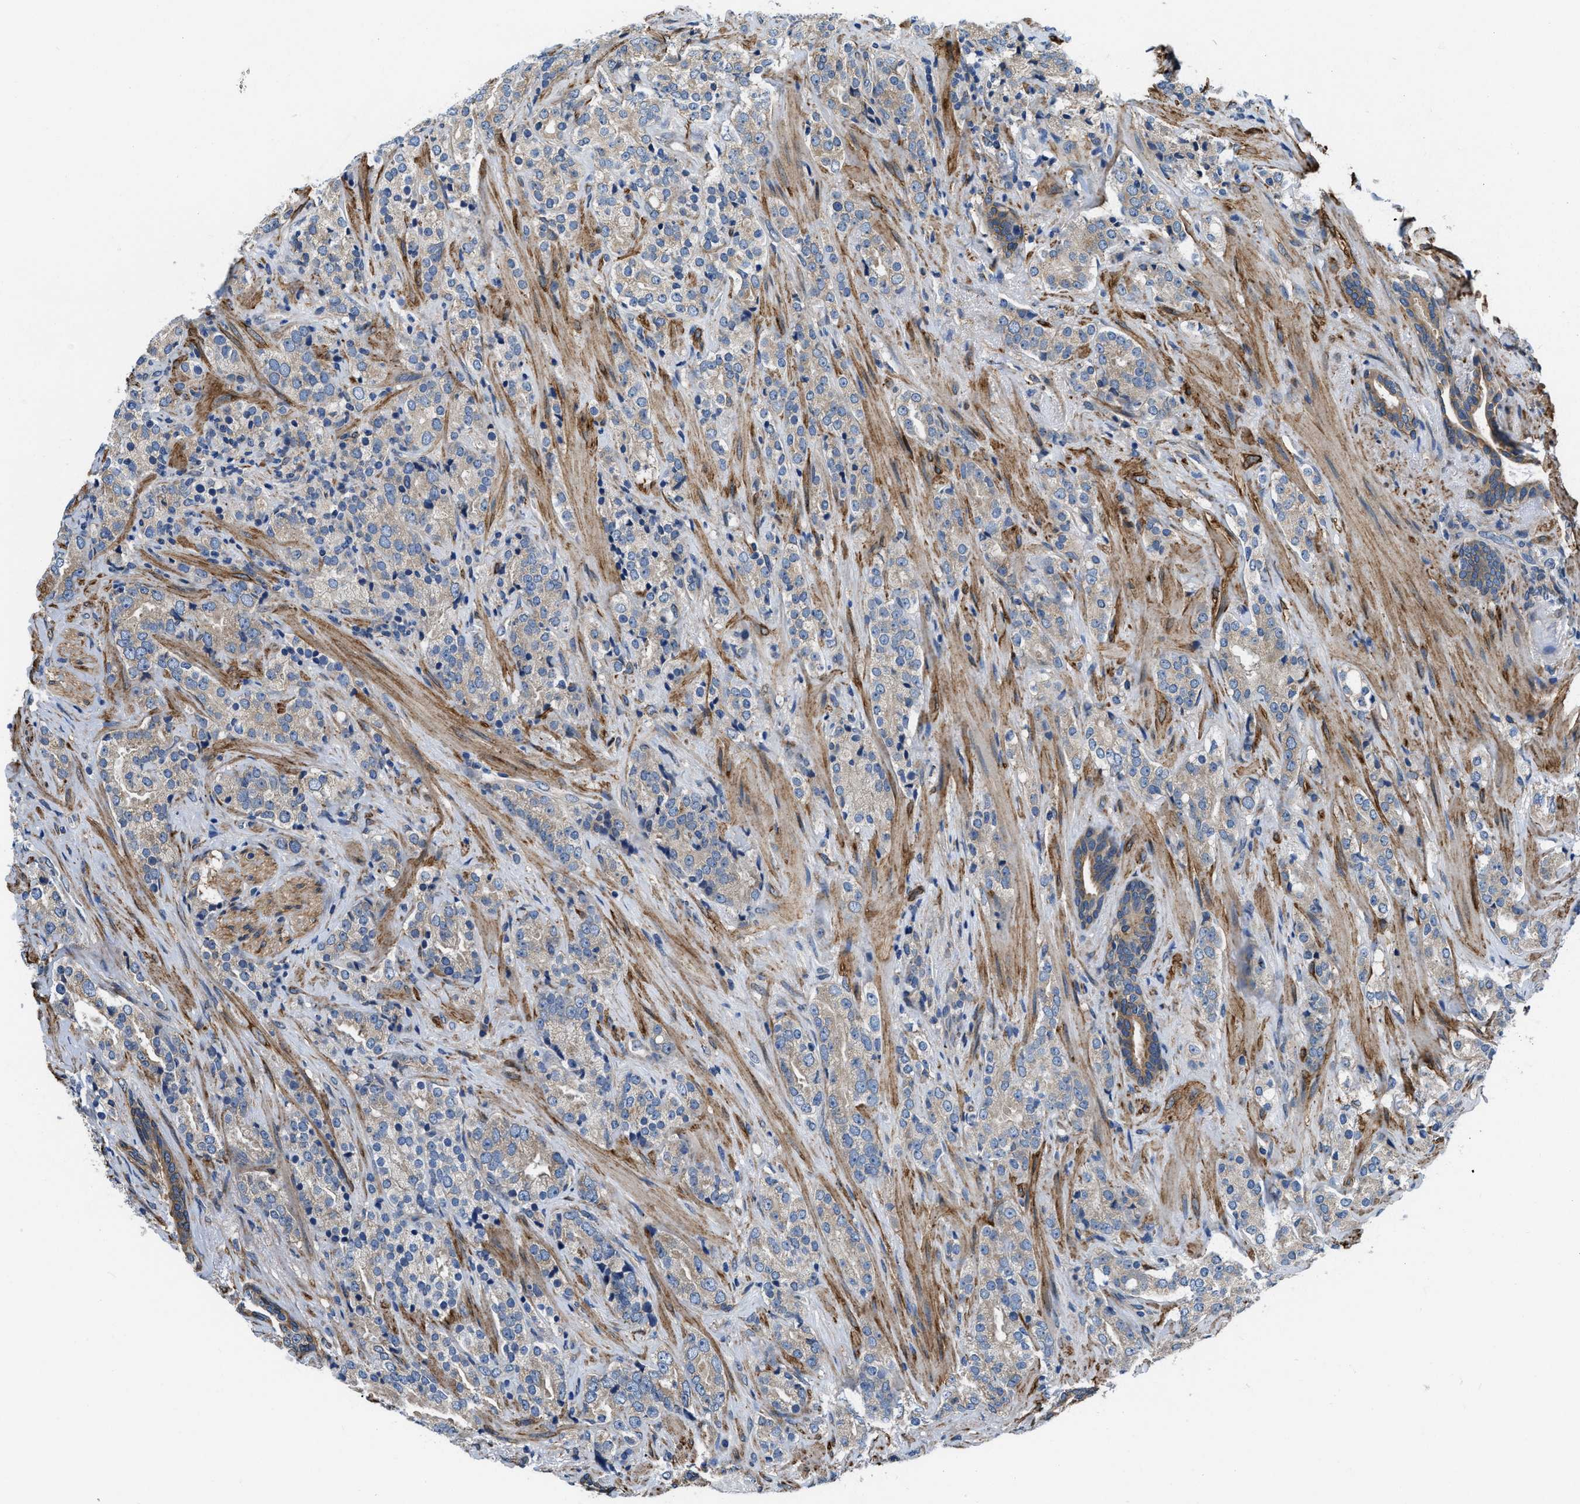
{"staining": {"intensity": "weak", "quantity": "<25%", "location": "cytoplasmic/membranous"}, "tissue": "prostate cancer", "cell_type": "Tumor cells", "image_type": "cancer", "snomed": [{"axis": "morphology", "description": "Adenocarcinoma, High grade"}, {"axis": "topography", "description": "Prostate"}], "caption": "The IHC photomicrograph has no significant staining in tumor cells of prostate cancer (adenocarcinoma (high-grade)) tissue. The staining was performed using DAB to visualize the protein expression in brown, while the nuclei were stained in blue with hematoxylin (Magnification: 20x).", "gene": "ARL6IP5", "patient": {"sex": "male", "age": 71}}